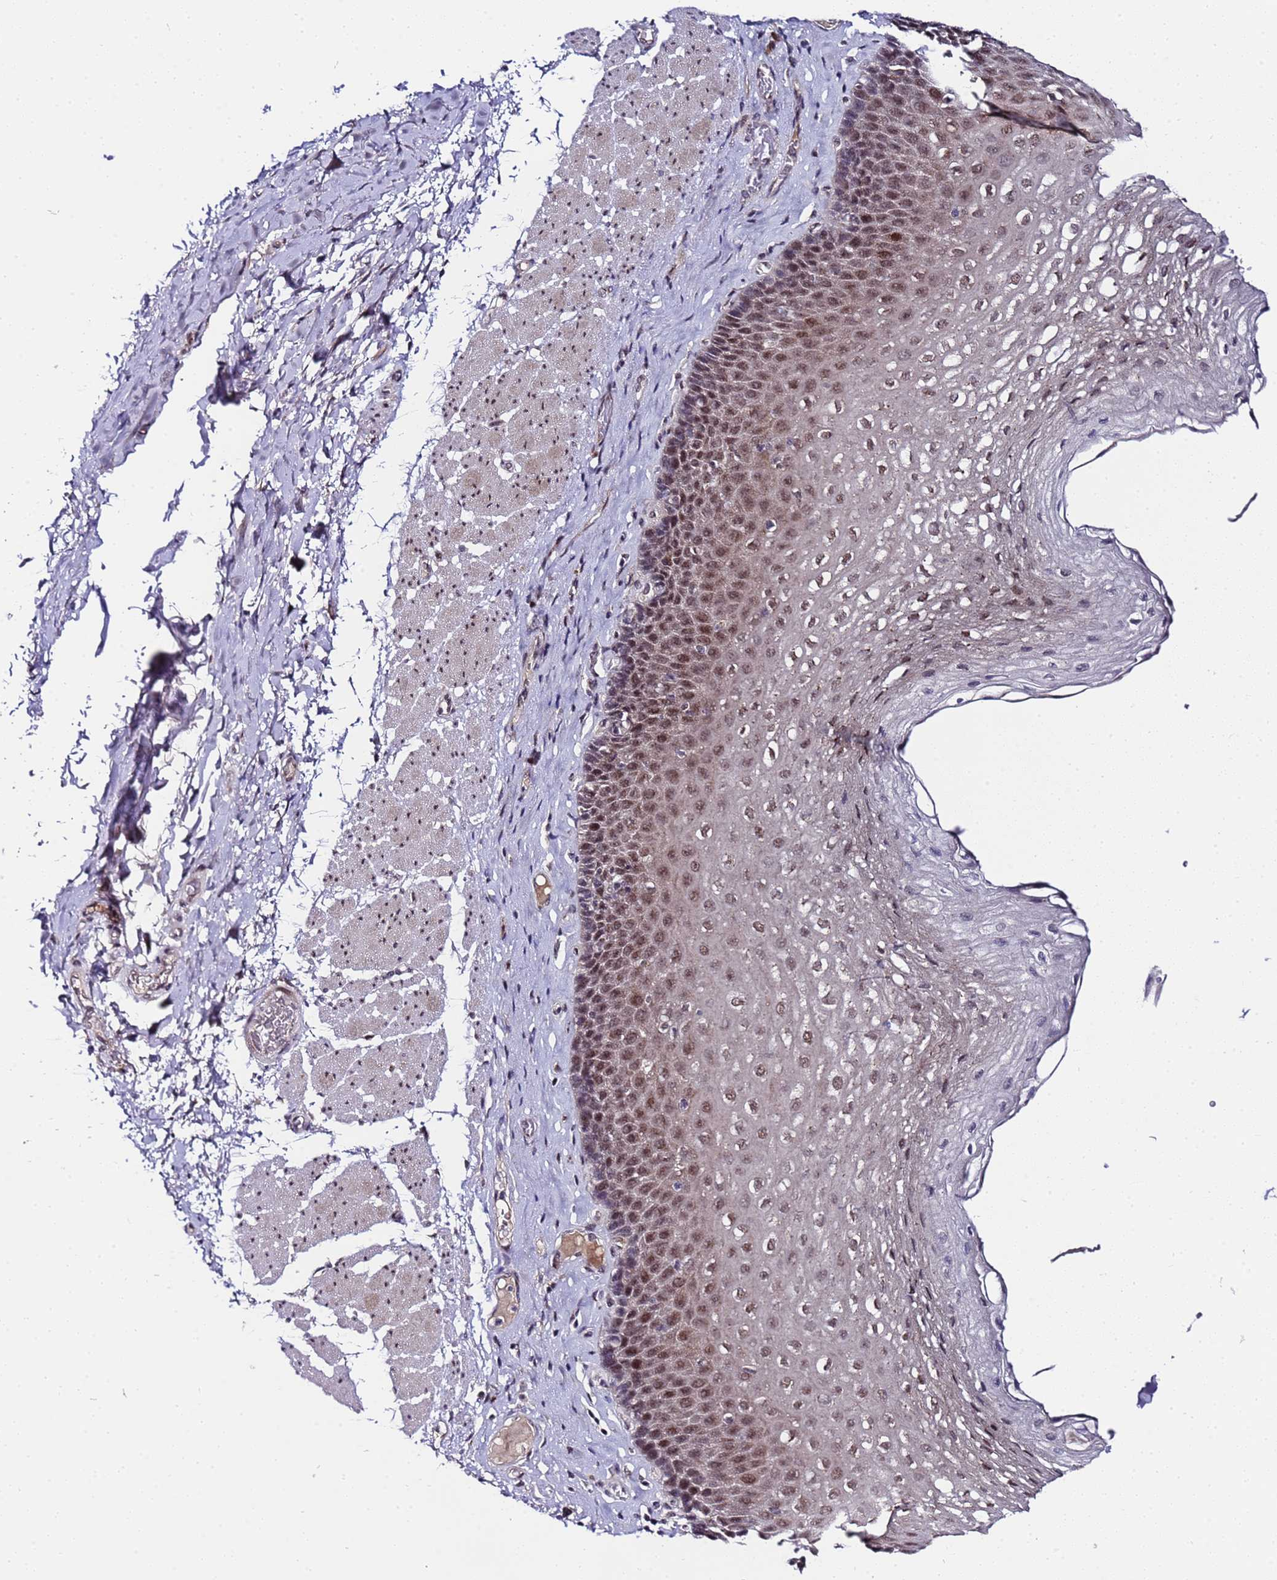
{"staining": {"intensity": "moderate", "quantity": ">75%", "location": "nuclear"}, "tissue": "esophagus", "cell_type": "Squamous epithelial cells", "image_type": "normal", "snomed": [{"axis": "morphology", "description": "Normal tissue, NOS"}, {"axis": "topography", "description": "Esophagus"}], "caption": "DAB (3,3'-diaminobenzidine) immunohistochemical staining of normal human esophagus shows moderate nuclear protein positivity in about >75% of squamous epithelial cells. The protein is stained brown, and the nuclei are stained in blue (DAB IHC with brightfield microscopy, high magnification).", "gene": "C19orf47", "patient": {"sex": "female", "age": 66}}